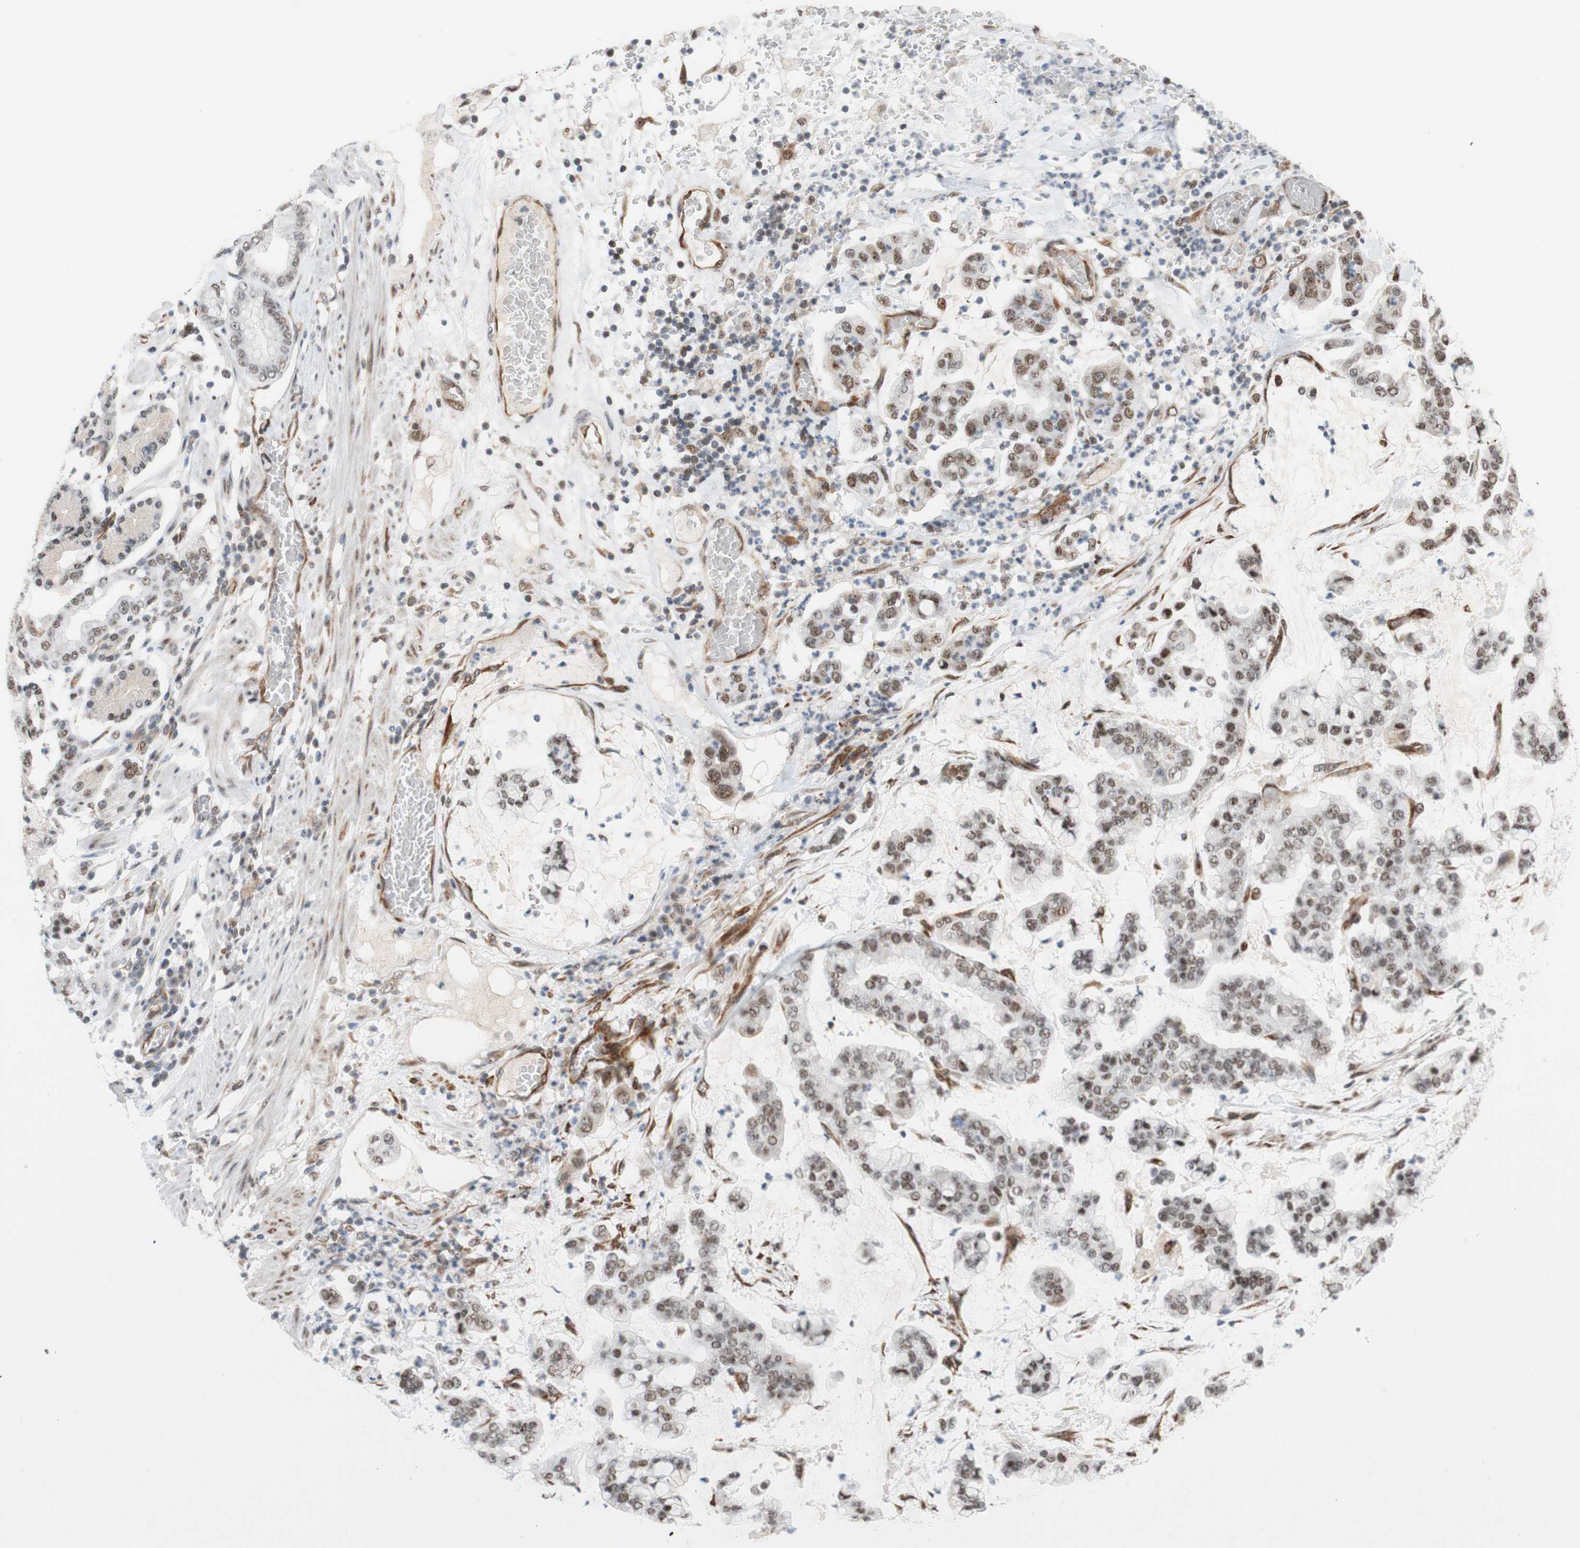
{"staining": {"intensity": "moderate", "quantity": ">75%", "location": "nuclear"}, "tissue": "stomach cancer", "cell_type": "Tumor cells", "image_type": "cancer", "snomed": [{"axis": "morphology", "description": "Normal tissue, NOS"}, {"axis": "morphology", "description": "Adenocarcinoma, NOS"}, {"axis": "topography", "description": "Stomach, upper"}, {"axis": "topography", "description": "Stomach"}], "caption": "High-magnification brightfield microscopy of stomach adenocarcinoma stained with DAB (brown) and counterstained with hematoxylin (blue). tumor cells exhibit moderate nuclear expression is present in about>75% of cells.", "gene": "SAP18", "patient": {"sex": "male", "age": 76}}